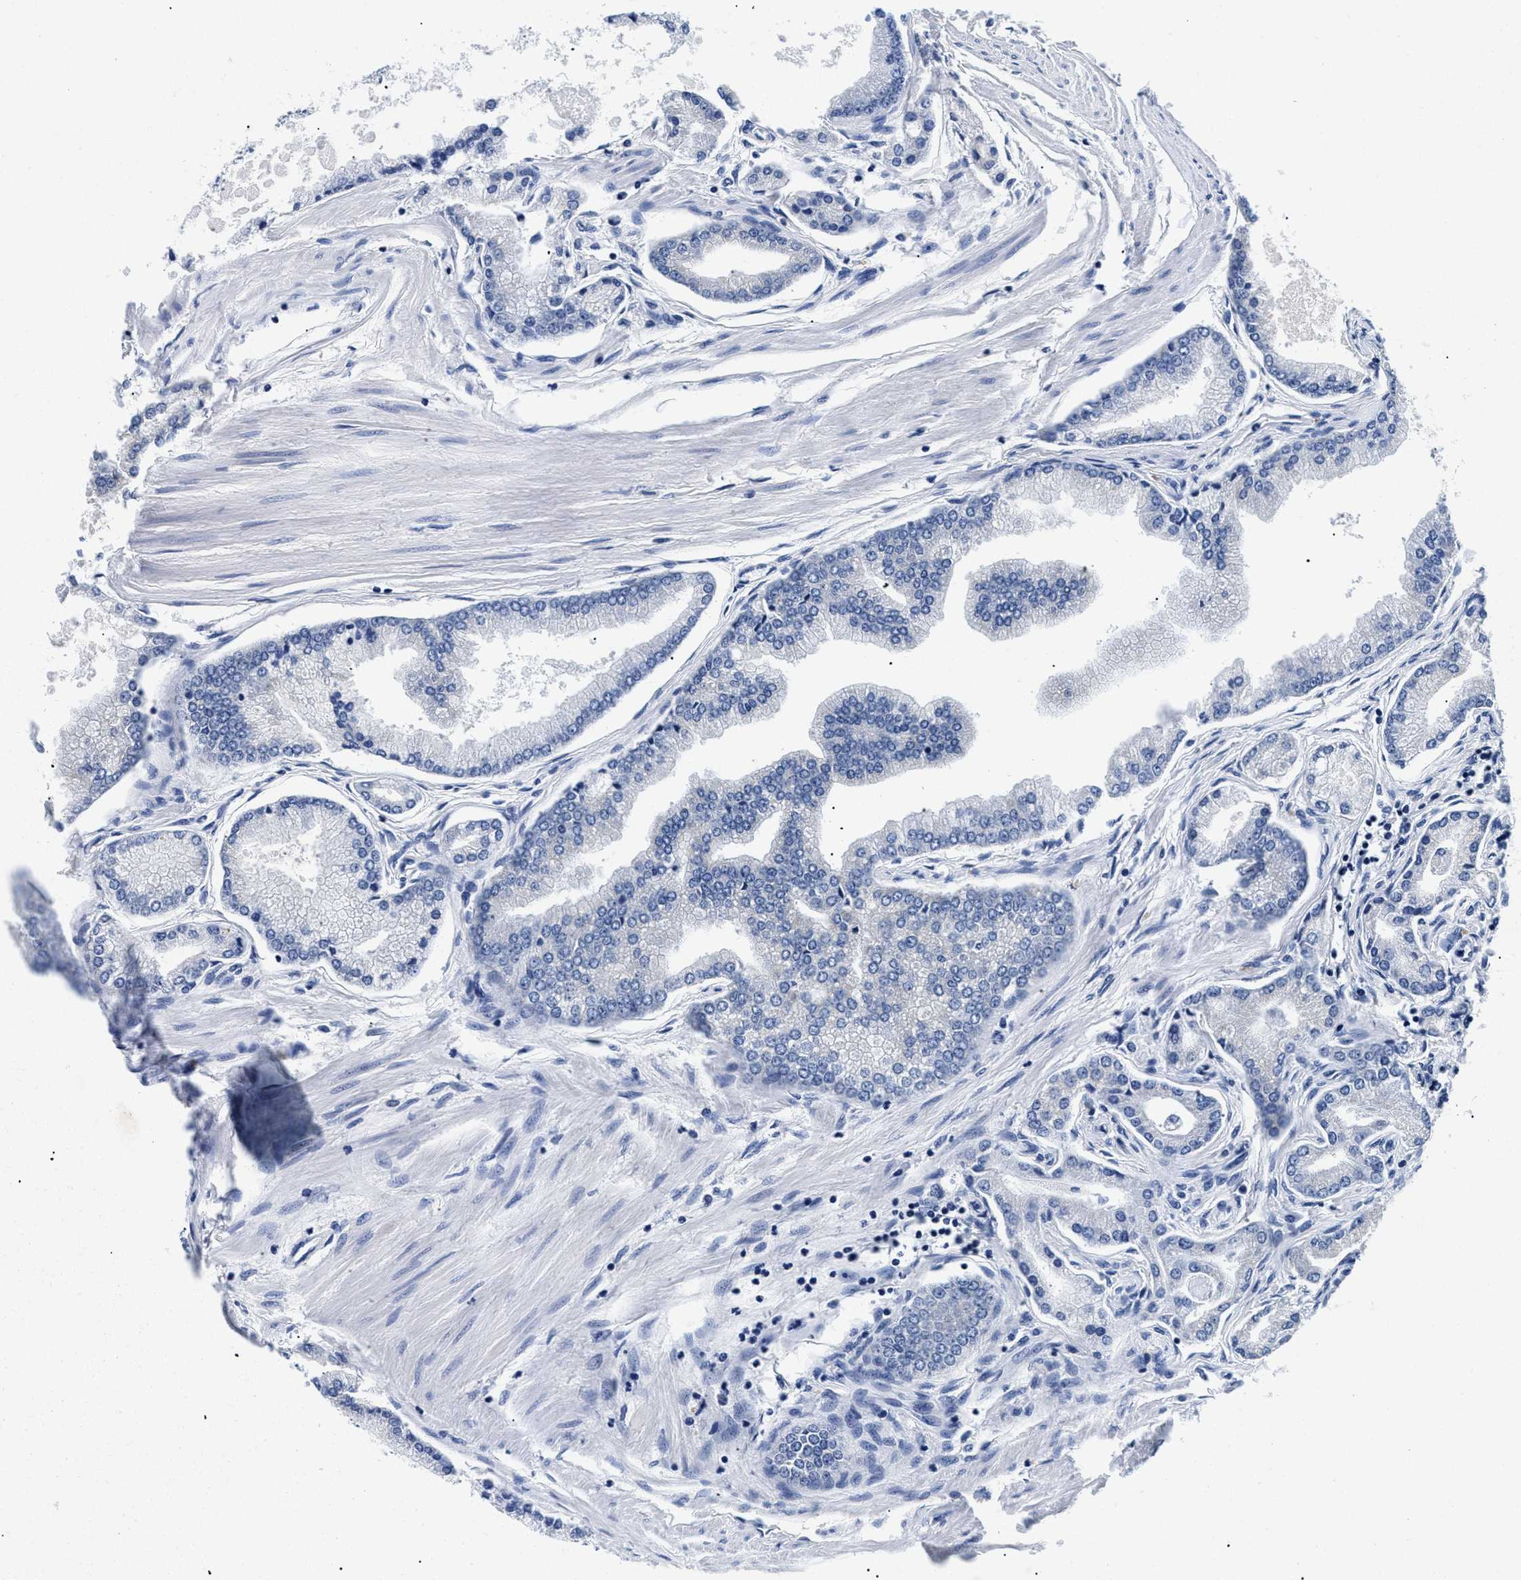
{"staining": {"intensity": "negative", "quantity": "none", "location": "none"}, "tissue": "prostate cancer", "cell_type": "Tumor cells", "image_type": "cancer", "snomed": [{"axis": "morphology", "description": "Adenocarcinoma, High grade"}, {"axis": "topography", "description": "Prostate"}], "caption": "Prostate cancer was stained to show a protein in brown. There is no significant positivity in tumor cells.", "gene": "MEA1", "patient": {"sex": "male", "age": 61}}